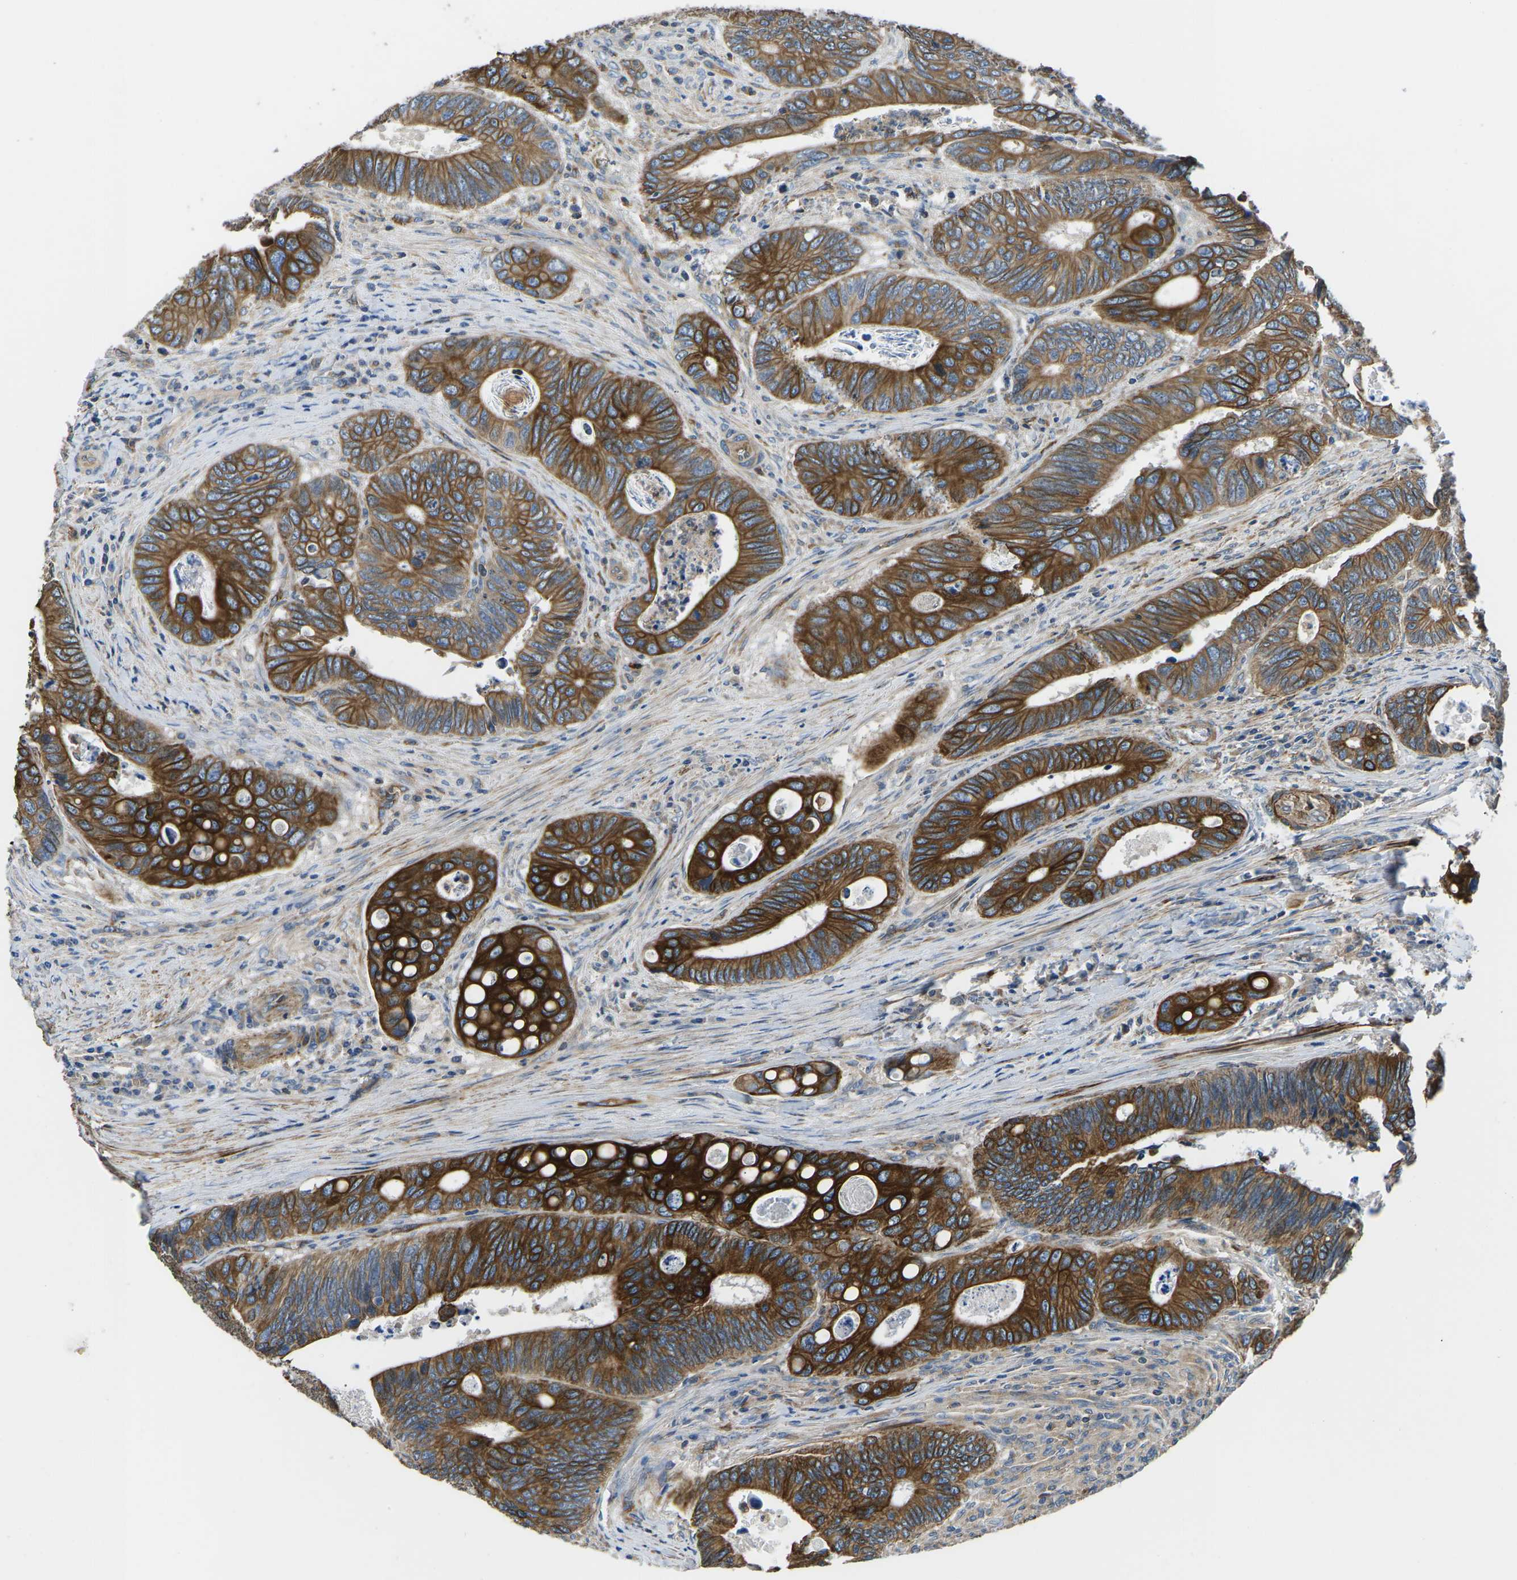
{"staining": {"intensity": "strong", "quantity": ">75%", "location": "cytoplasmic/membranous"}, "tissue": "colorectal cancer", "cell_type": "Tumor cells", "image_type": "cancer", "snomed": [{"axis": "morphology", "description": "Inflammation, NOS"}, {"axis": "morphology", "description": "Adenocarcinoma, NOS"}, {"axis": "topography", "description": "Colon"}], "caption": "Colorectal cancer stained with IHC displays strong cytoplasmic/membranous expression in about >75% of tumor cells.", "gene": "KCNJ15", "patient": {"sex": "male", "age": 72}}